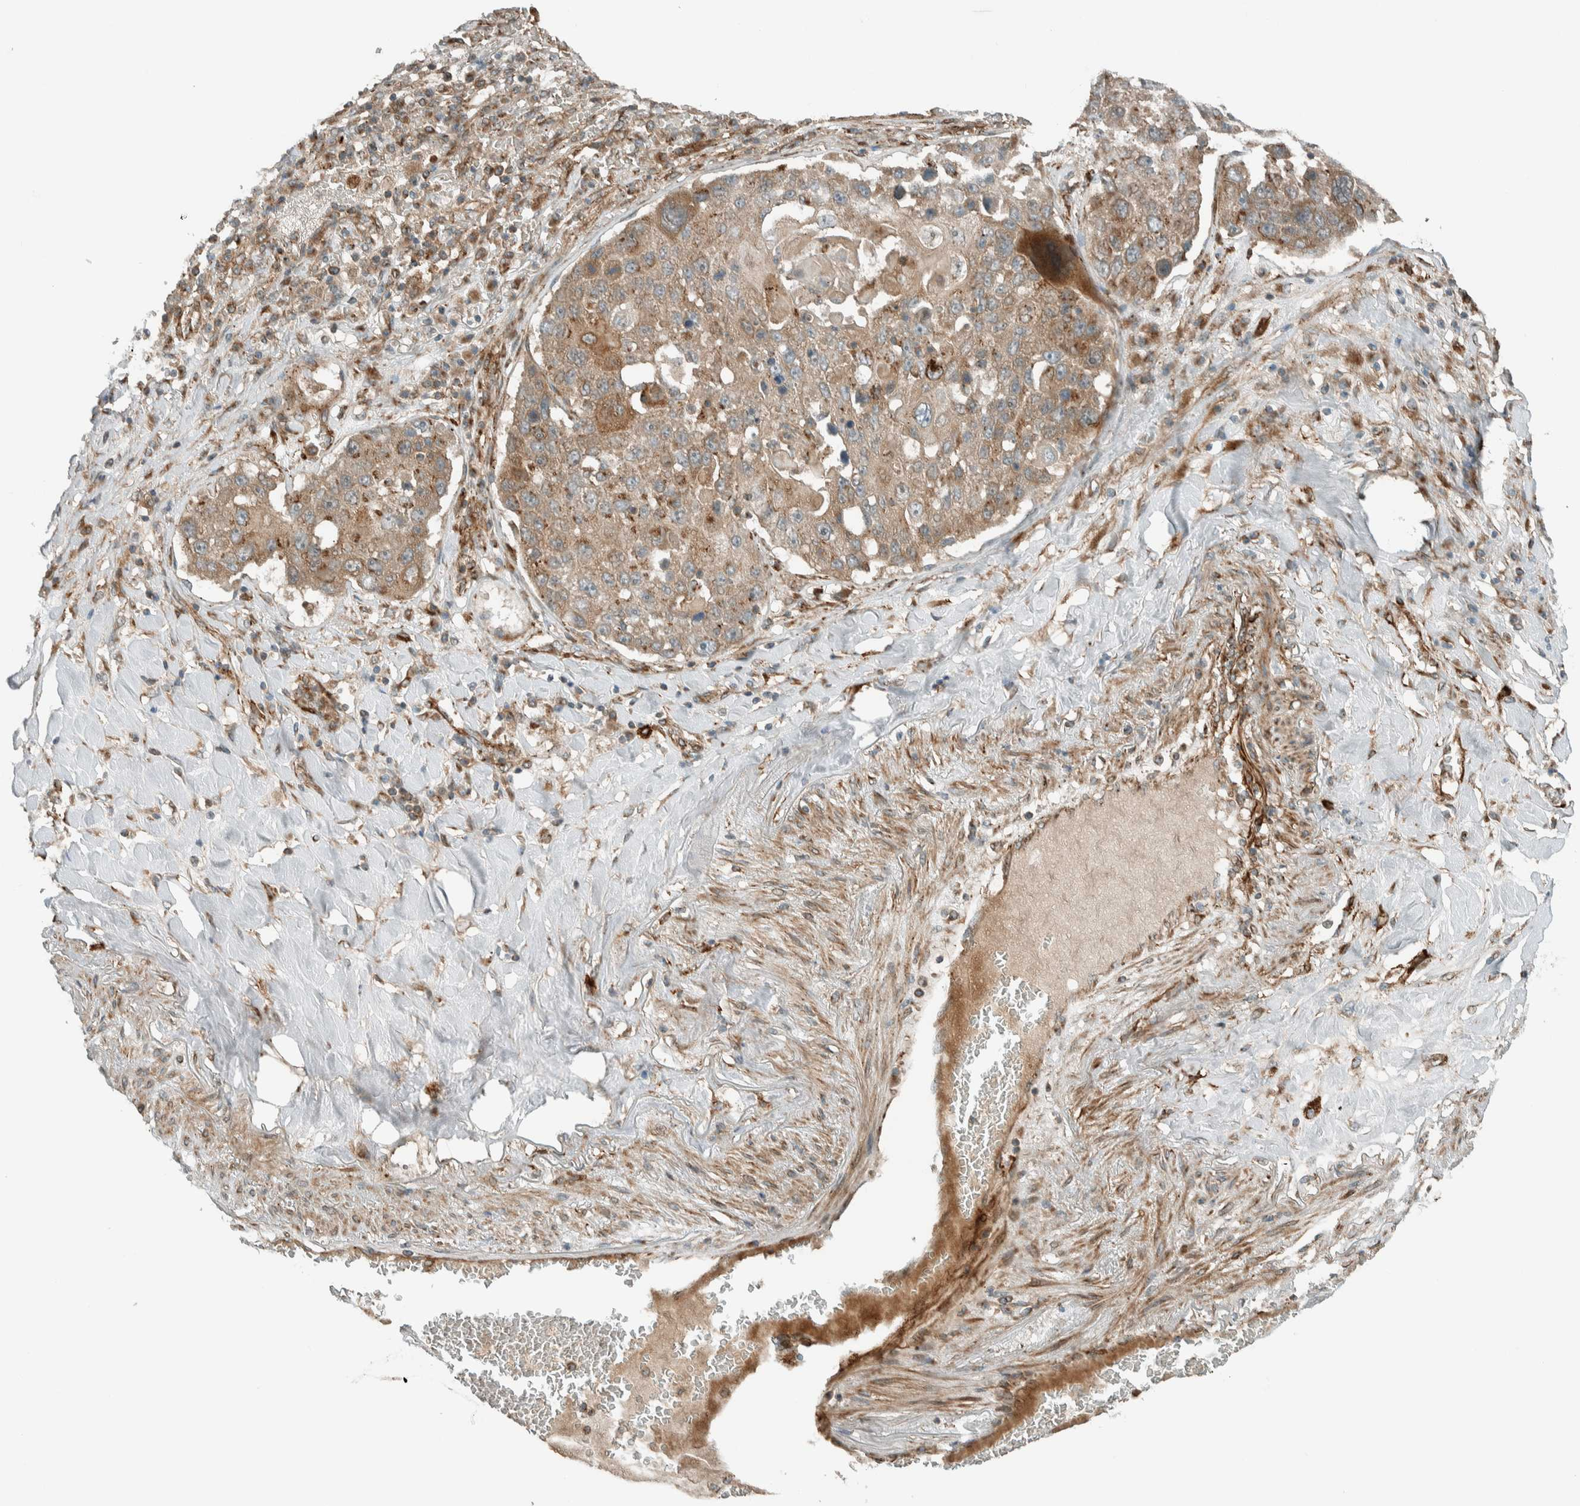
{"staining": {"intensity": "moderate", "quantity": ">75%", "location": "cytoplasmic/membranous"}, "tissue": "lung cancer", "cell_type": "Tumor cells", "image_type": "cancer", "snomed": [{"axis": "morphology", "description": "Squamous cell carcinoma, NOS"}, {"axis": "topography", "description": "Lung"}], "caption": "The photomicrograph displays staining of lung squamous cell carcinoma, revealing moderate cytoplasmic/membranous protein expression (brown color) within tumor cells. The staining was performed using DAB (3,3'-diaminobenzidine) to visualize the protein expression in brown, while the nuclei were stained in blue with hematoxylin (Magnification: 20x).", "gene": "EXOC7", "patient": {"sex": "male", "age": 61}}